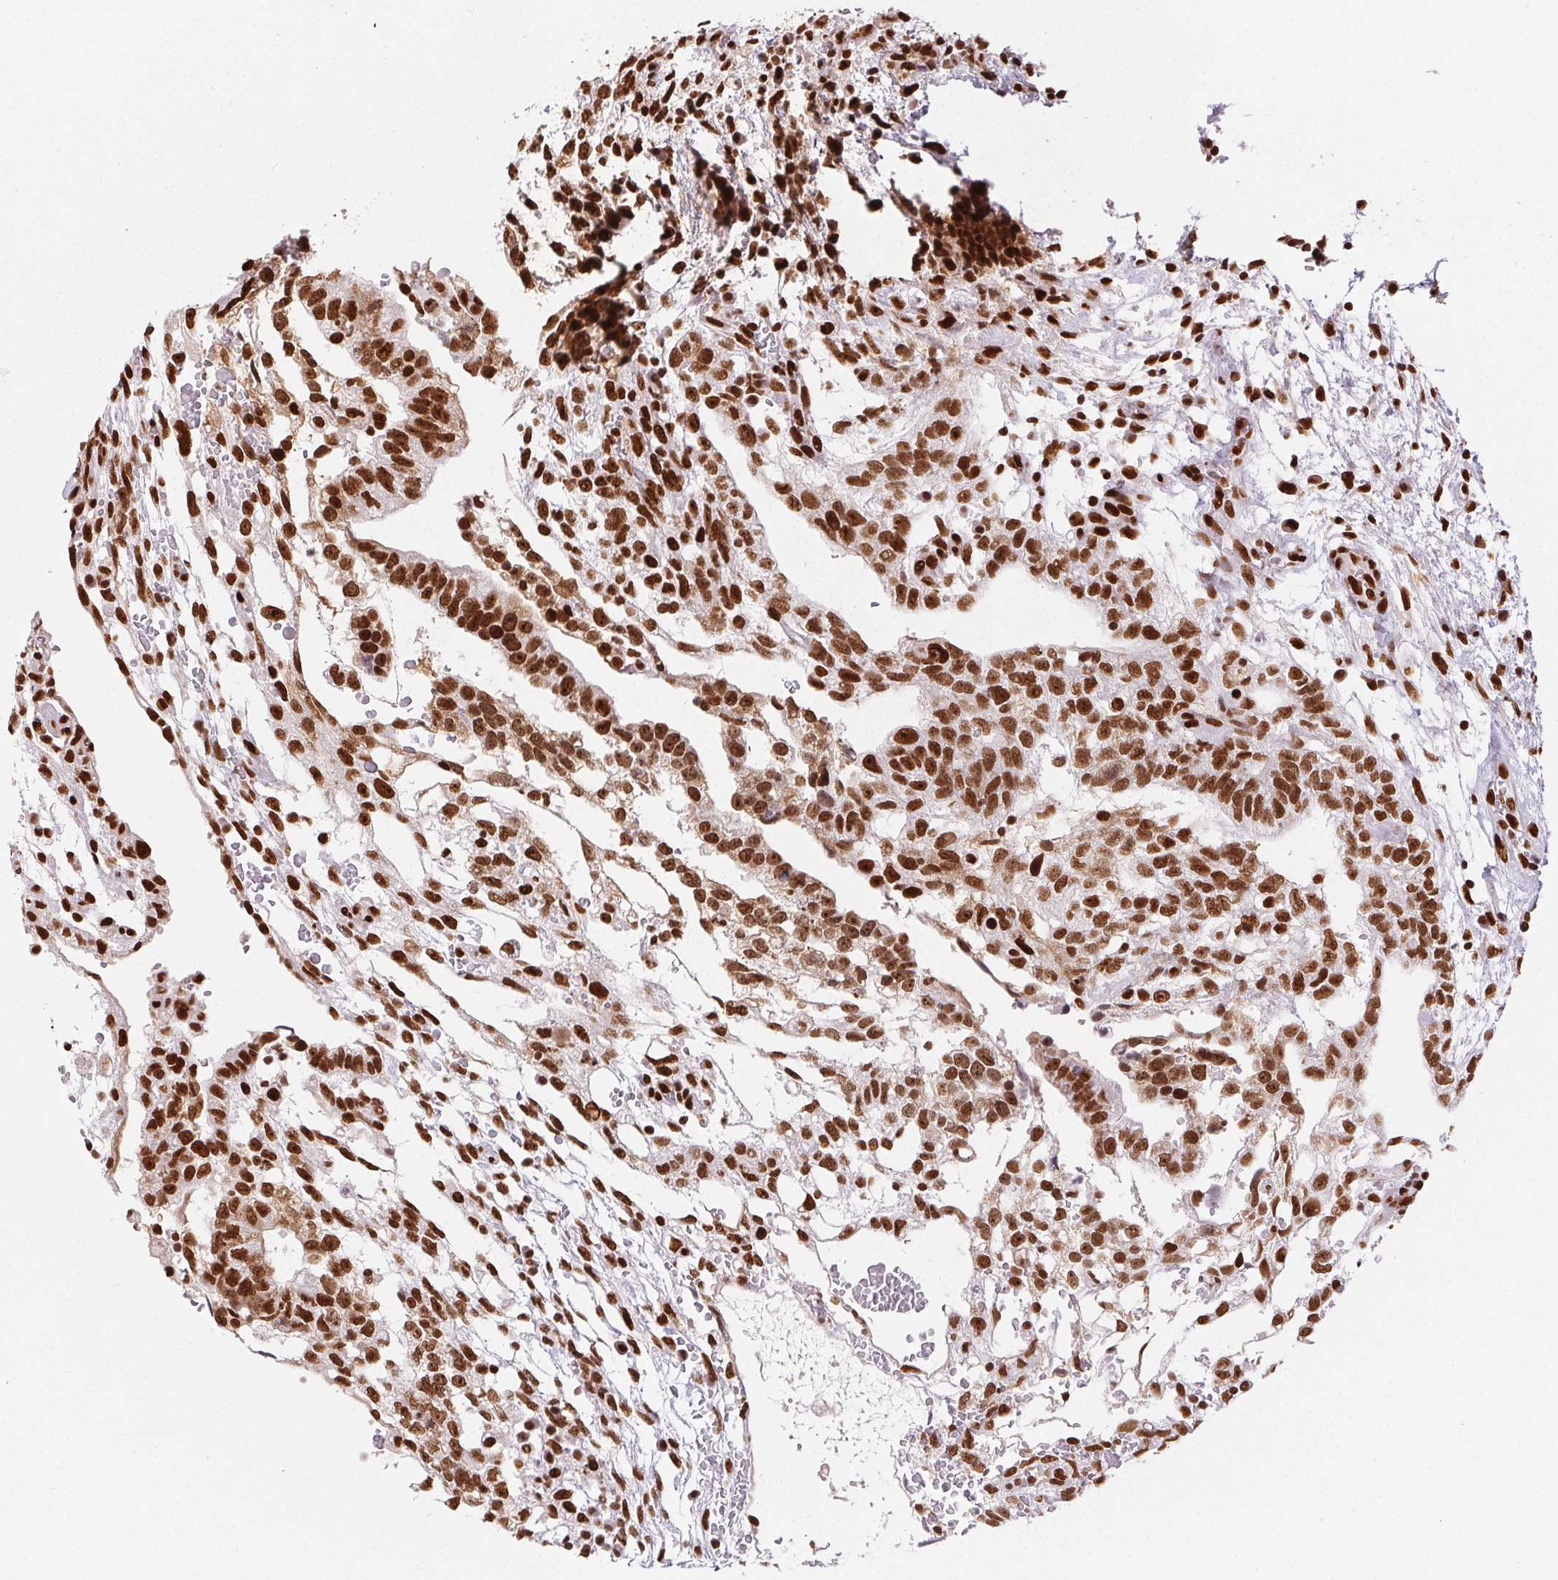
{"staining": {"intensity": "strong", "quantity": ">75%", "location": "nuclear"}, "tissue": "testis cancer", "cell_type": "Tumor cells", "image_type": "cancer", "snomed": [{"axis": "morphology", "description": "Normal tissue, NOS"}, {"axis": "morphology", "description": "Carcinoma, Embryonal, NOS"}, {"axis": "topography", "description": "Testis"}], "caption": "The photomicrograph displays immunohistochemical staining of embryonal carcinoma (testis). There is strong nuclear staining is present in about >75% of tumor cells.", "gene": "ZNF80", "patient": {"sex": "male", "age": 32}}